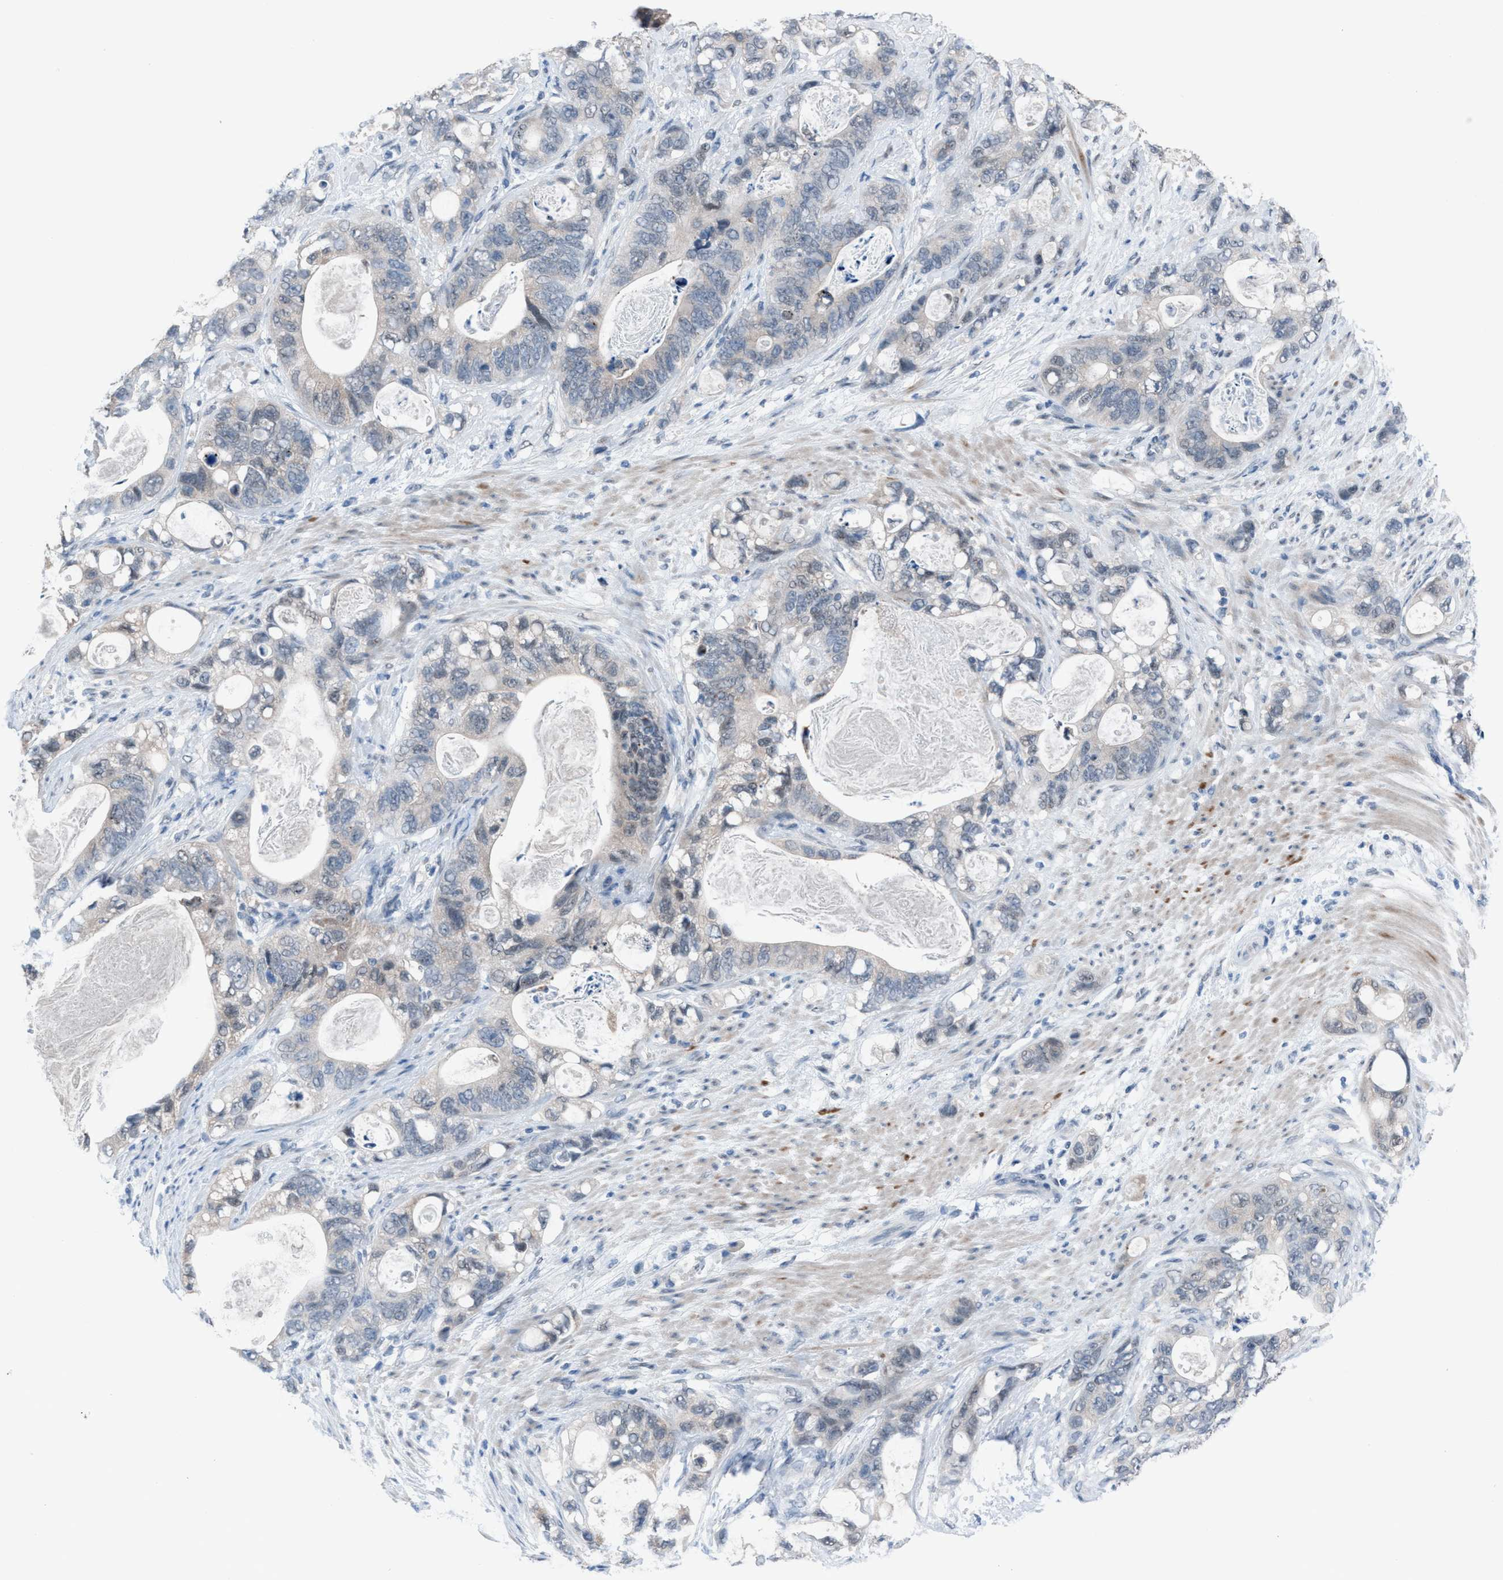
{"staining": {"intensity": "negative", "quantity": "none", "location": "none"}, "tissue": "stomach cancer", "cell_type": "Tumor cells", "image_type": "cancer", "snomed": [{"axis": "morphology", "description": "Normal tissue, NOS"}, {"axis": "morphology", "description": "Adenocarcinoma, NOS"}, {"axis": "topography", "description": "Stomach"}], "caption": "The photomicrograph displays no significant positivity in tumor cells of stomach cancer (adenocarcinoma). The staining was performed using DAB to visualize the protein expression in brown, while the nuclei were stained in blue with hematoxylin (Magnification: 20x).", "gene": "ANAPC11", "patient": {"sex": "female", "age": 89}}